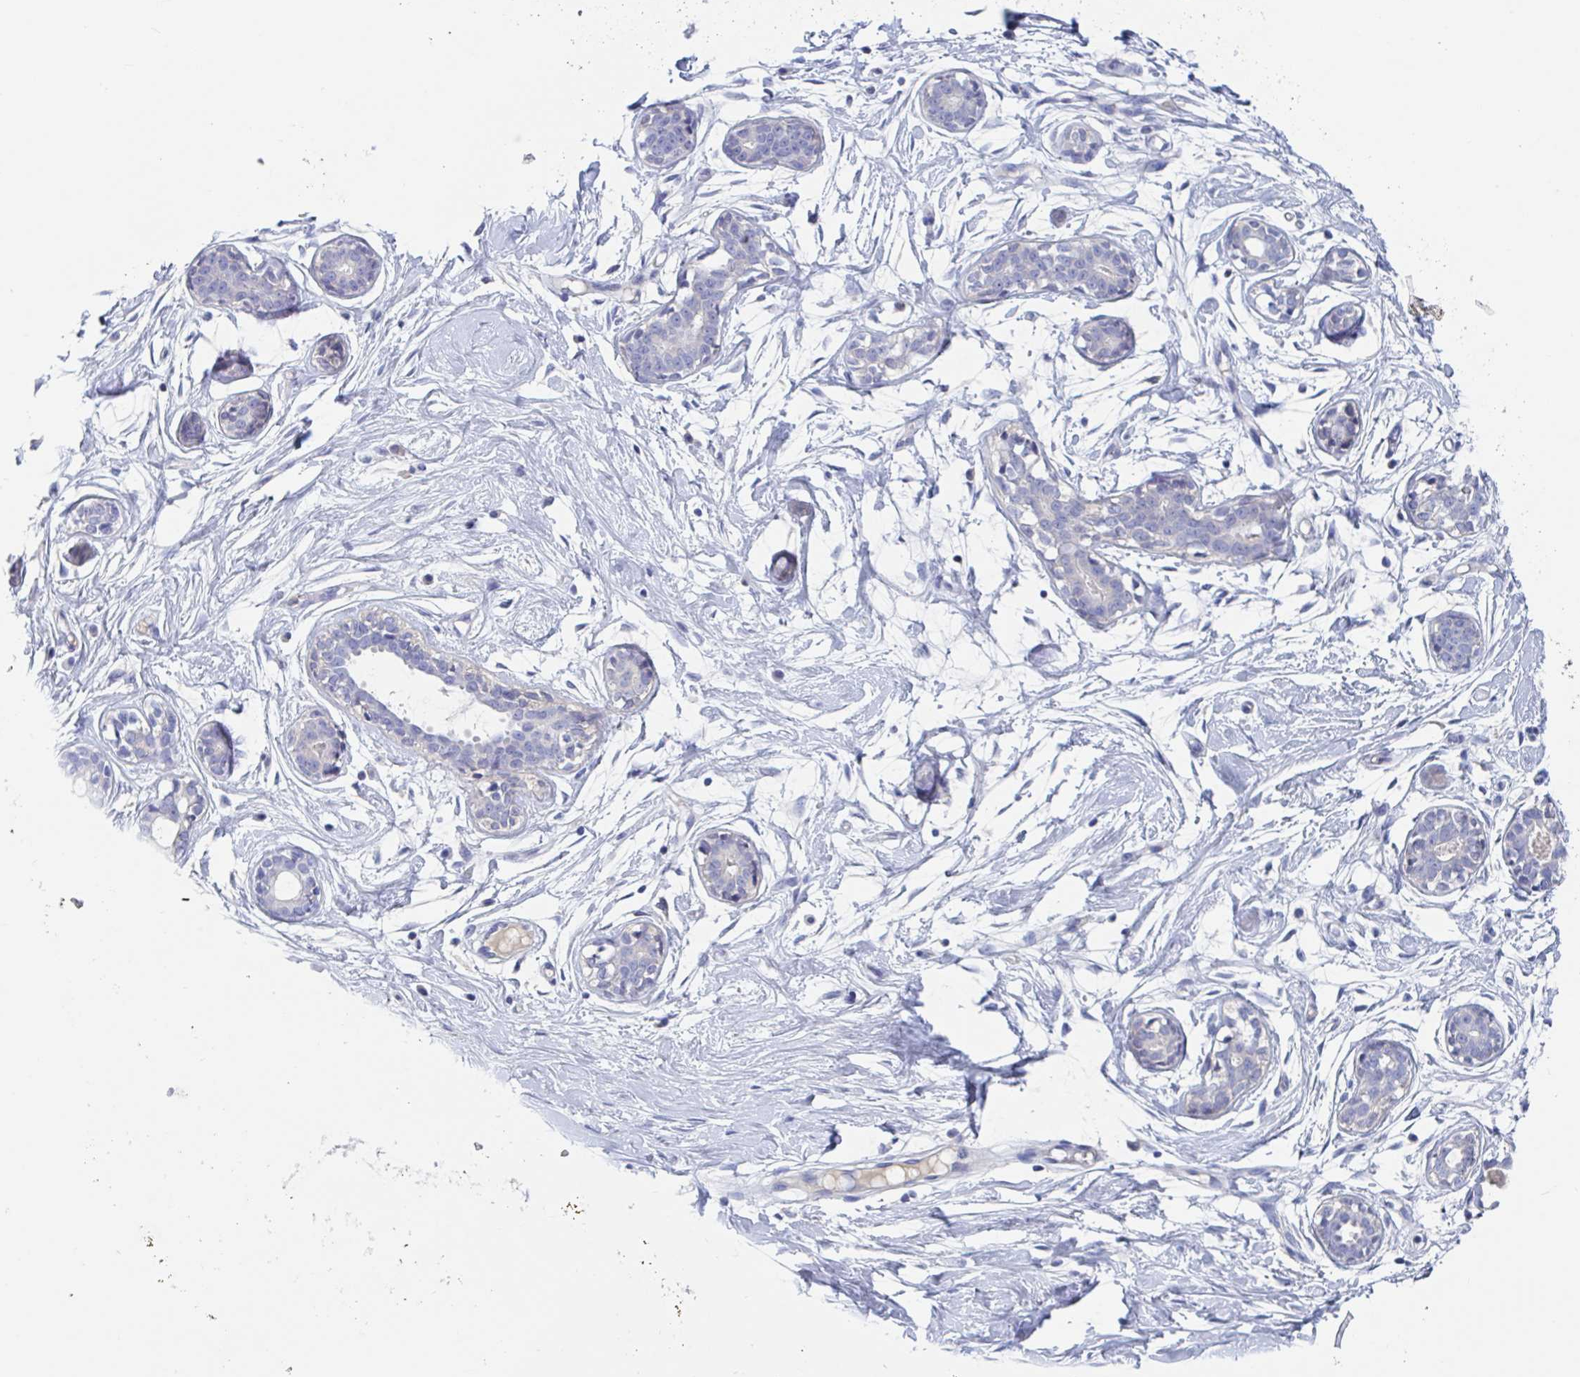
{"staining": {"intensity": "negative", "quantity": "none", "location": "none"}, "tissue": "breast", "cell_type": "Adipocytes", "image_type": "normal", "snomed": [{"axis": "morphology", "description": "Normal tissue, NOS"}, {"axis": "topography", "description": "Breast"}], "caption": "Photomicrograph shows no protein expression in adipocytes of normal breast. The staining is performed using DAB brown chromogen with nuclei counter-stained in using hematoxylin.", "gene": "ZNHIT2", "patient": {"sex": "female", "age": 27}}